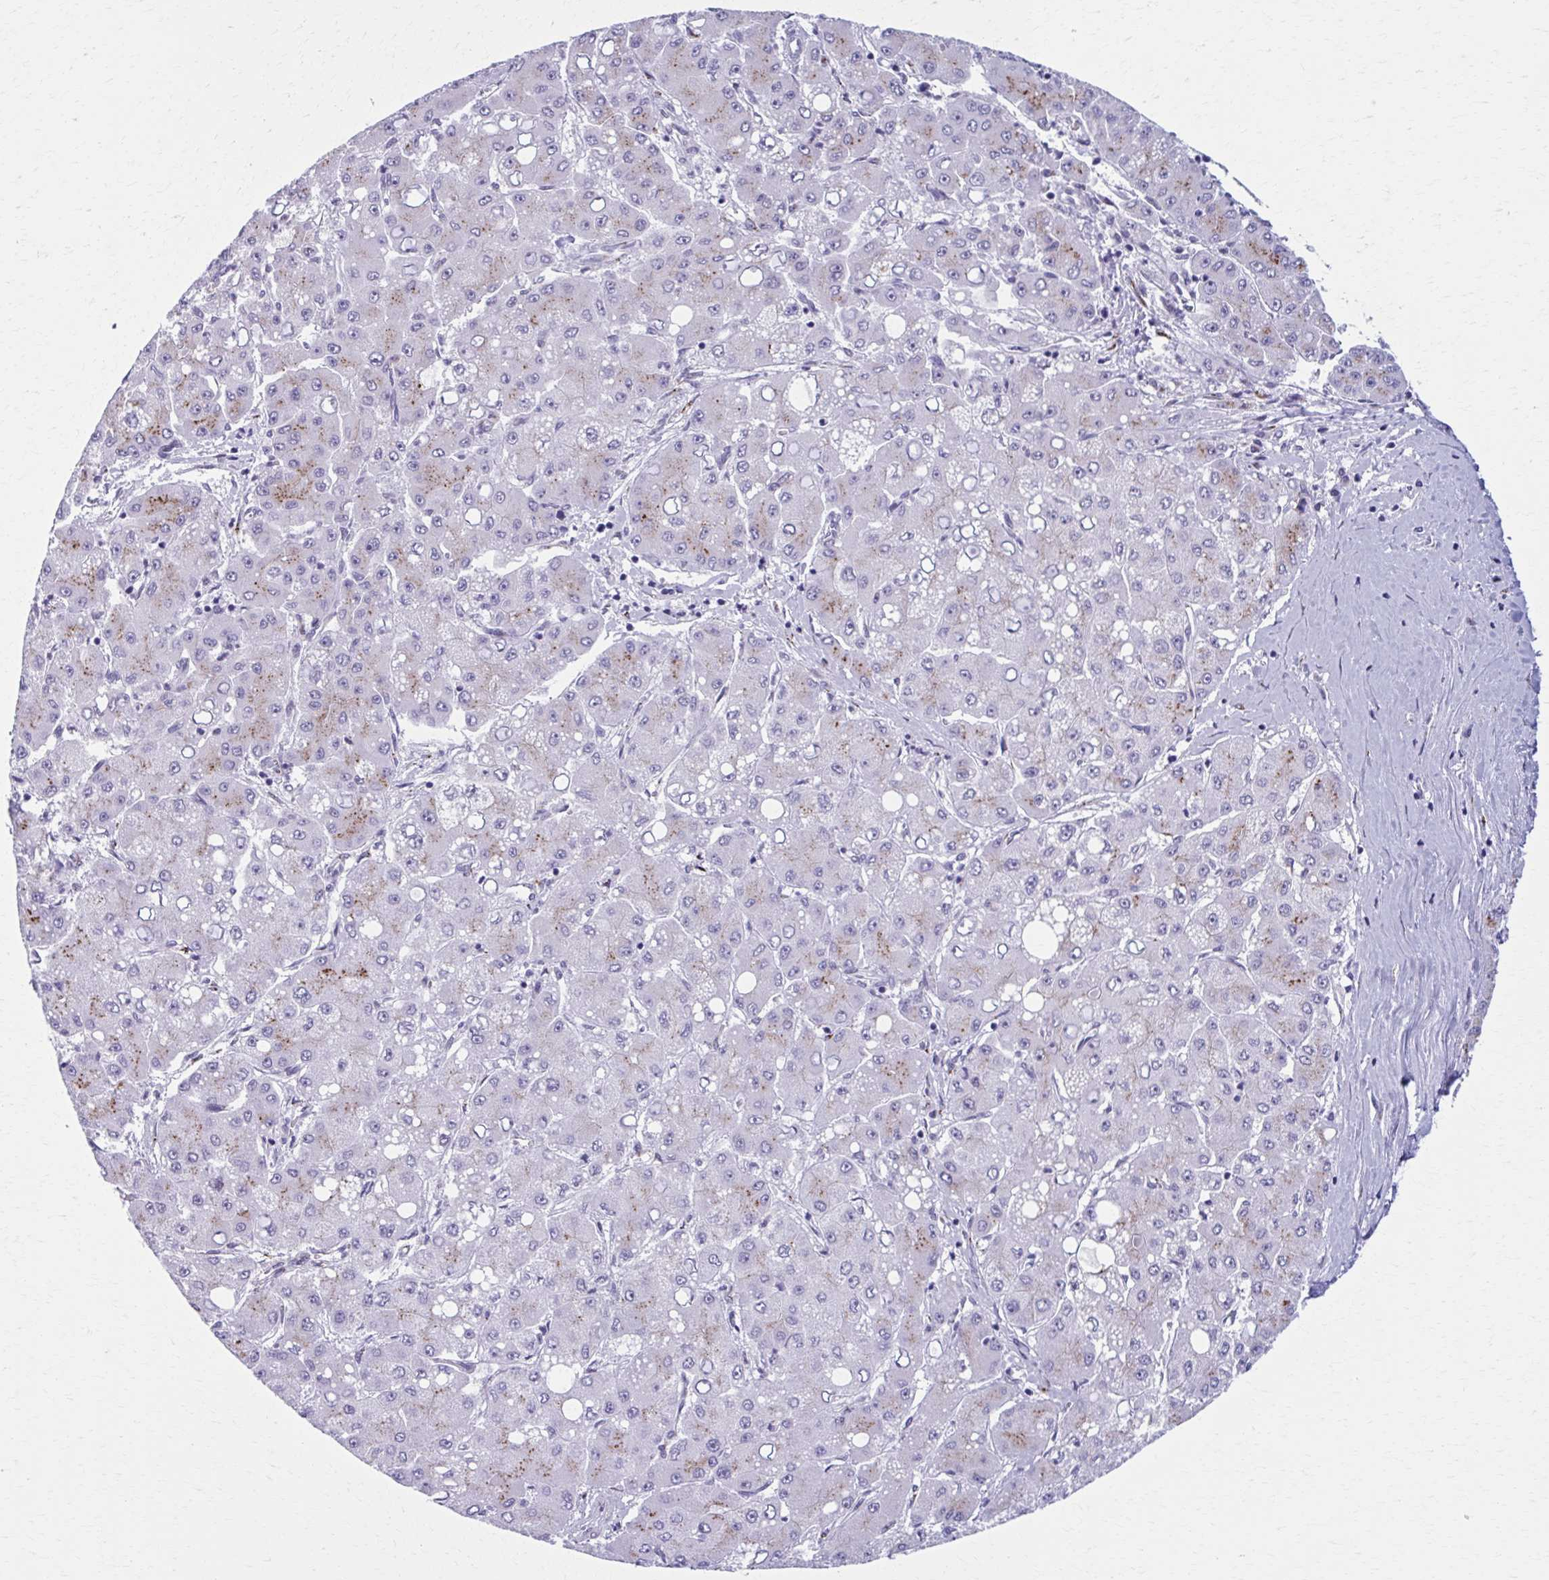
{"staining": {"intensity": "moderate", "quantity": "25%-75%", "location": "cytoplasmic/membranous"}, "tissue": "liver cancer", "cell_type": "Tumor cells", "image_type": "cancer", "snomed": [{"axis": "morphology", "description": "Carcinoma, Hepatocellular, NOS"}, {"axis": "topography", "description": "Liver"}], "caption": "Immunohistochemical staining of human liver cancer (hepatocellular carcinoma) displays medium levels of moderate cytoplasmic/membranous protein positivity in about 25%-75% of tumor cells.", "gene": "ZNF682", "patient": {"sex": "male", "age": 40}}